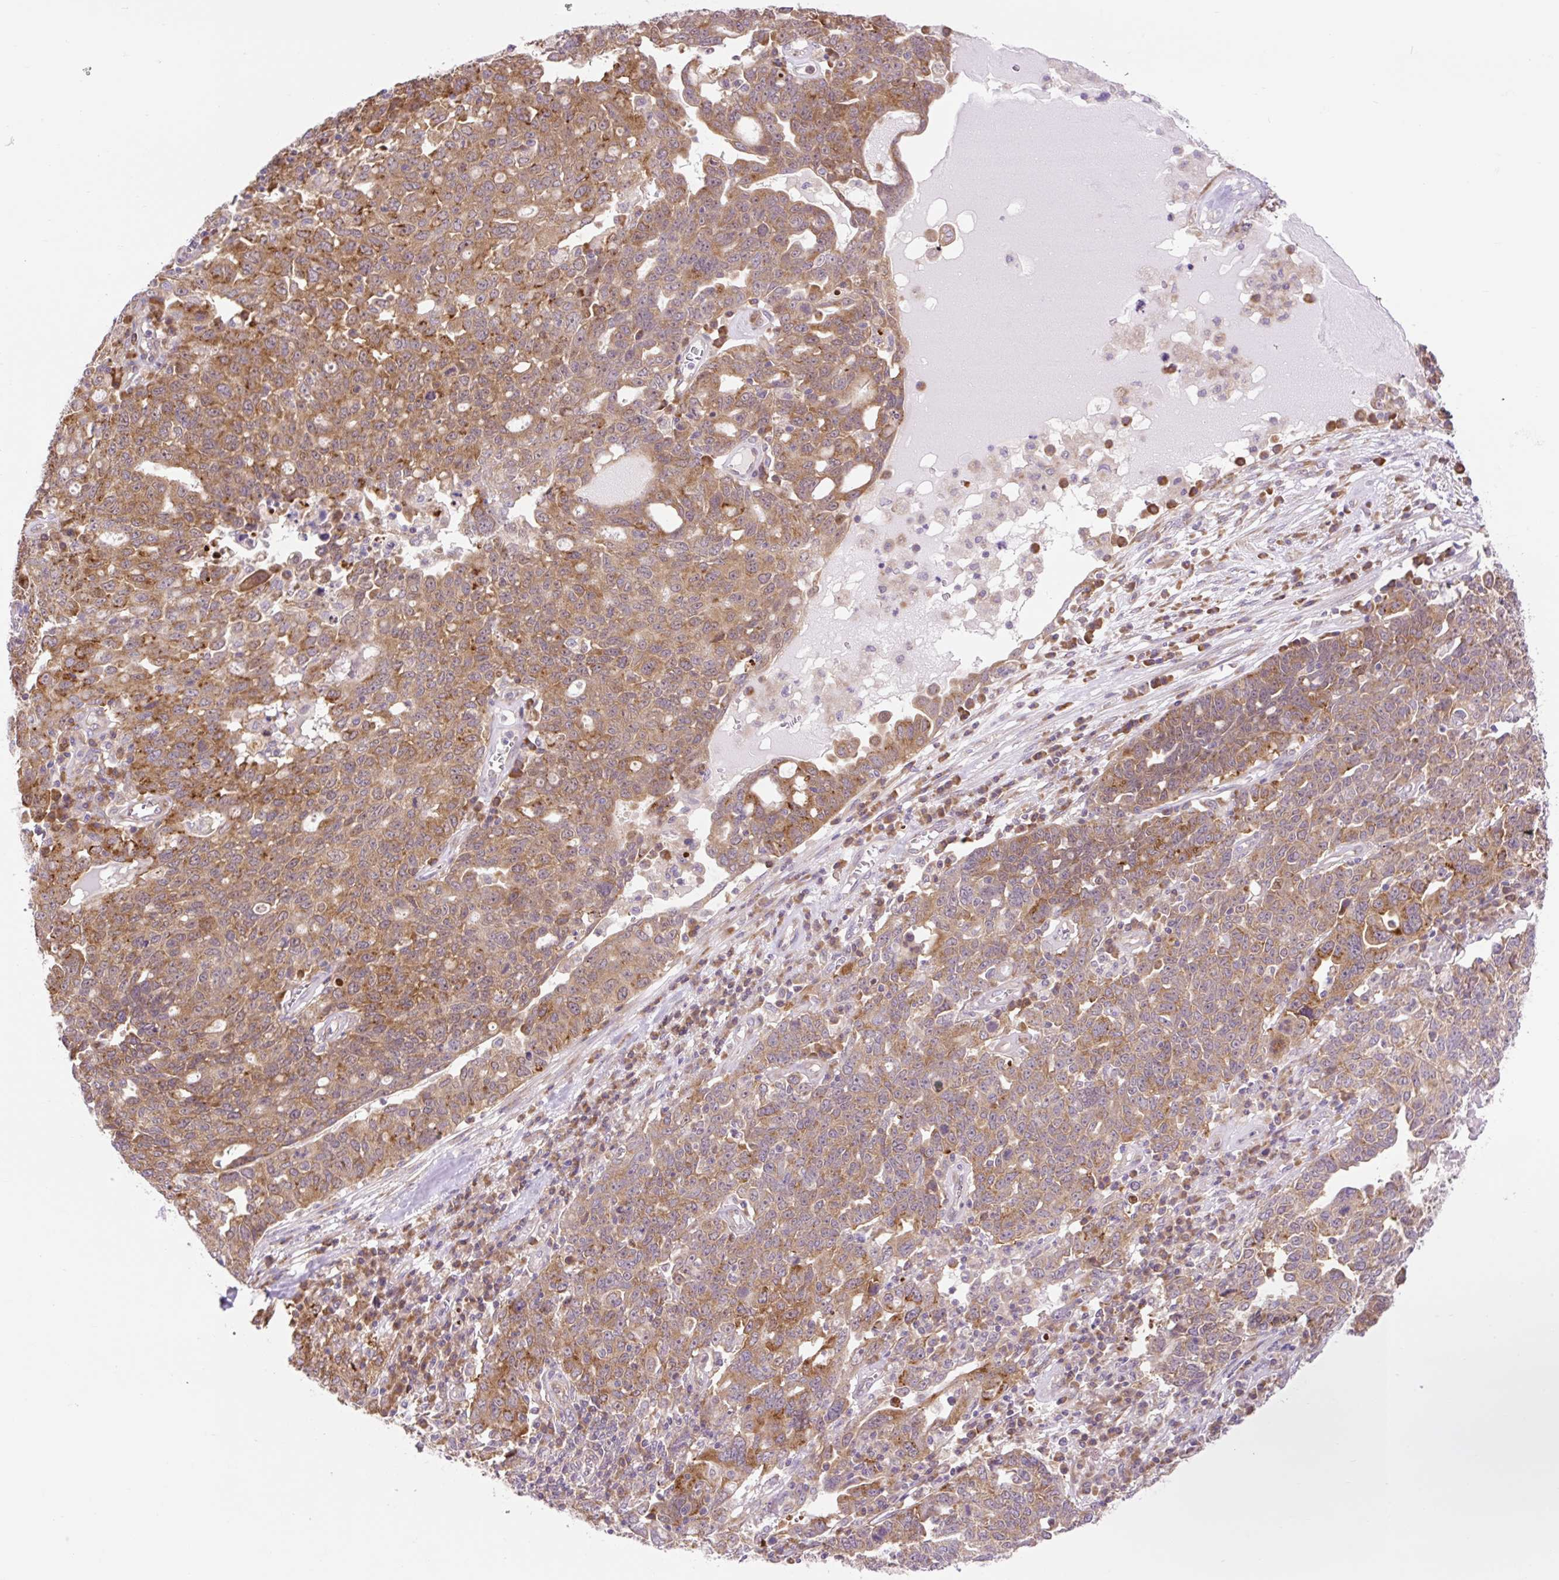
{"staining": {"intensity": "moderate", "quantity": ">75%", "location": "cytoplasmic/membranous"}, "tissue": "ovarian cancer", "cell_type": "Tumor cells", "image_type": "cancer", "snomed": [{"axis": "morphology", "description": "Carcinoma, endometroid"}, {"axis": "topography", "description": "Ovary"}], "caption": "Ovarian cancer tissue shows moderate cytoplasmic/membranous staining in about >75% of tumor cells", "gene": "GPR45", "patient": {"sex": "female", "age": 62}}